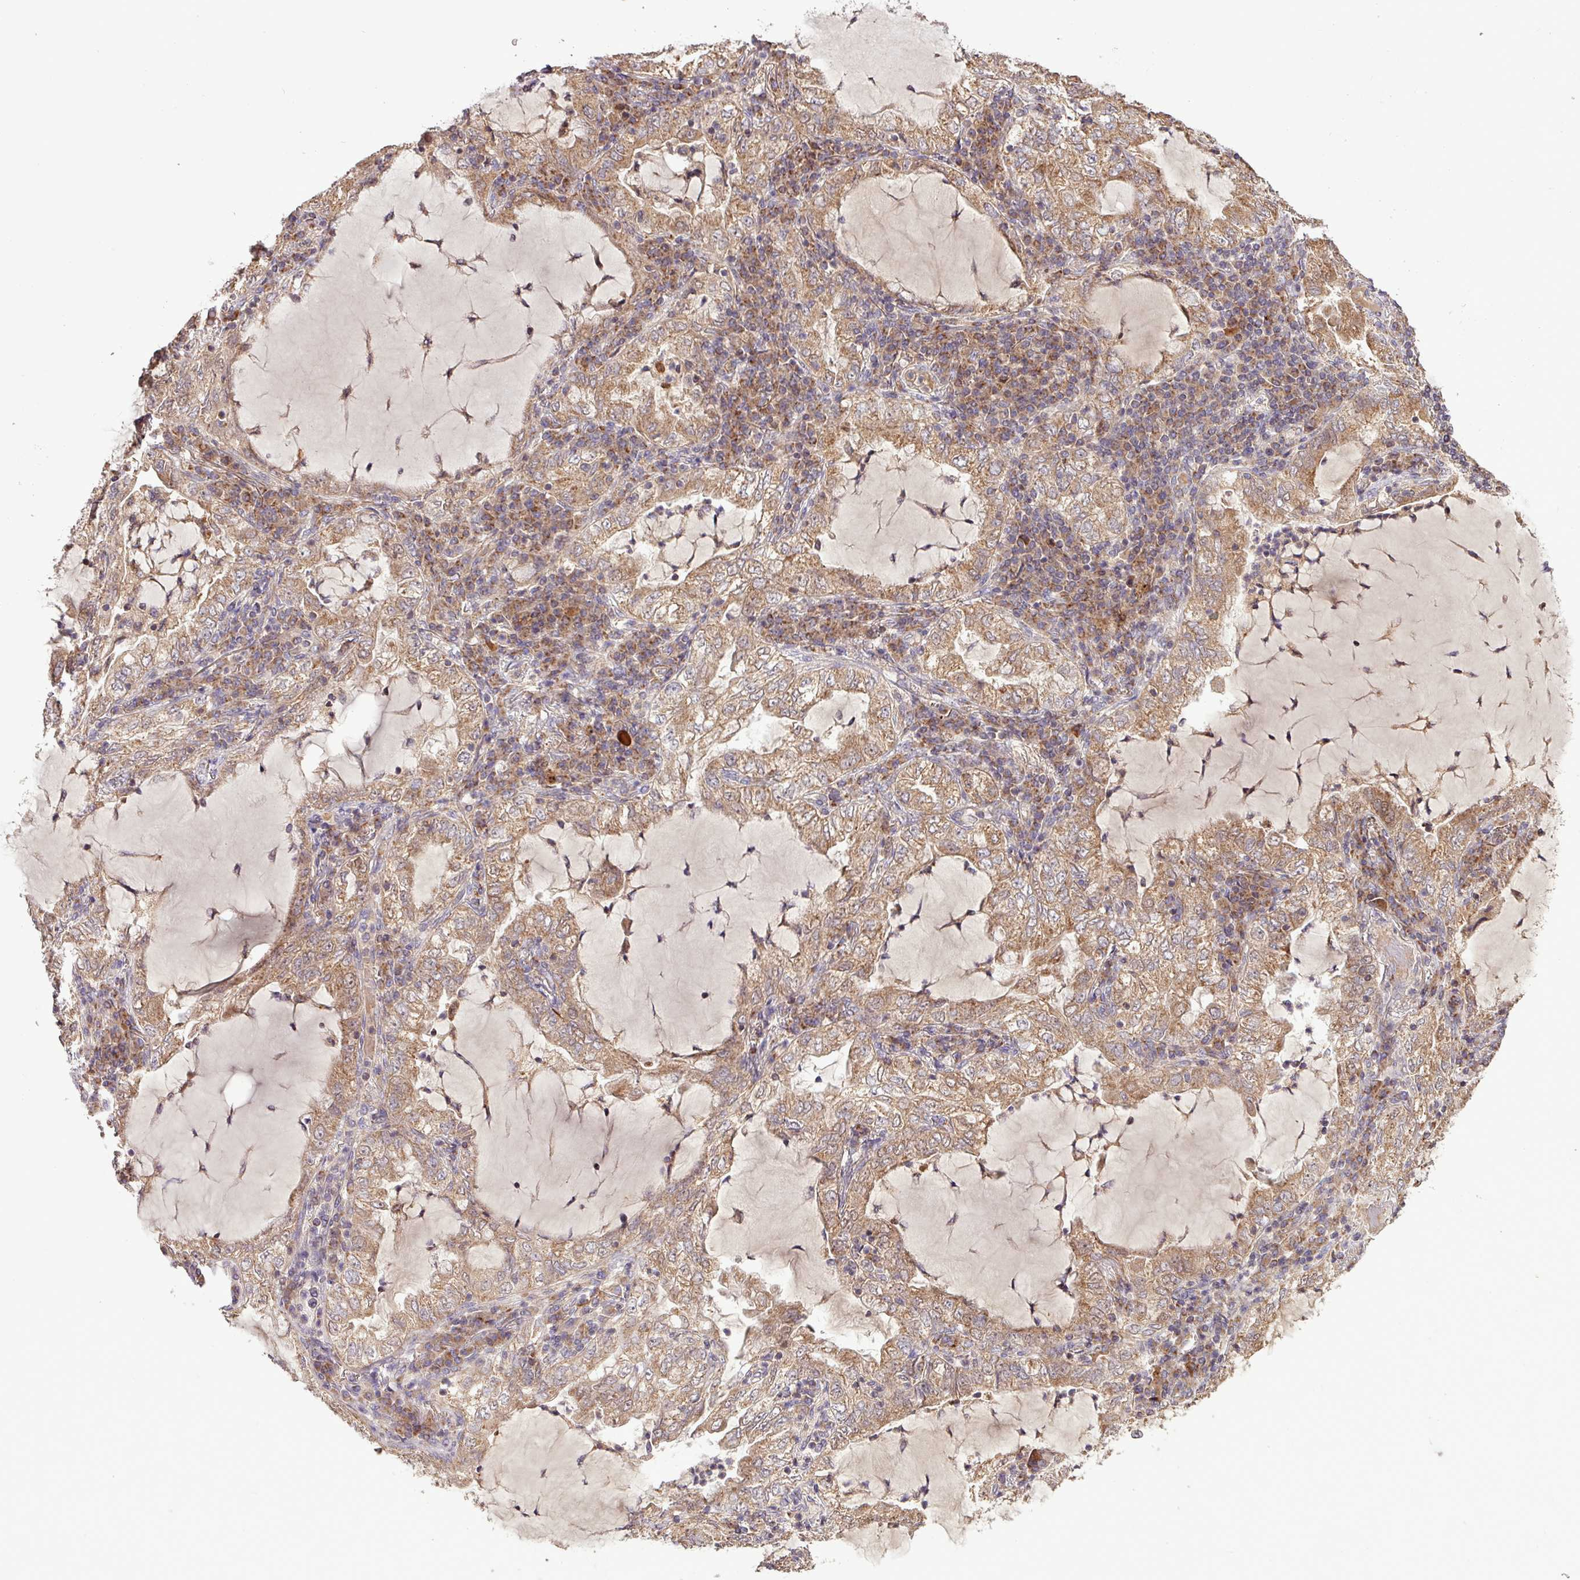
{"staining": {"intensity": "moderate", "quantity": ">75%", "location": "cytoplasmic/membranous"}, "tissue": "lung cancer", "cell_type": "Tumor cells", "image_type": "cancer", "snomed": [{"axis": "morphology", "description": "Adenocarcinoma, NOS"}, {"axis": "topography", "description": "Lung"}], "caption": "This photomicrograph shows IHC staining of lung cancer (adenocarcinoma), with medium moderate cytoplasmic/membranous staining in approximately >75% of tumor cells.", "gene": "YPEL3", "patient": {"sex": "female", "age": 73}}